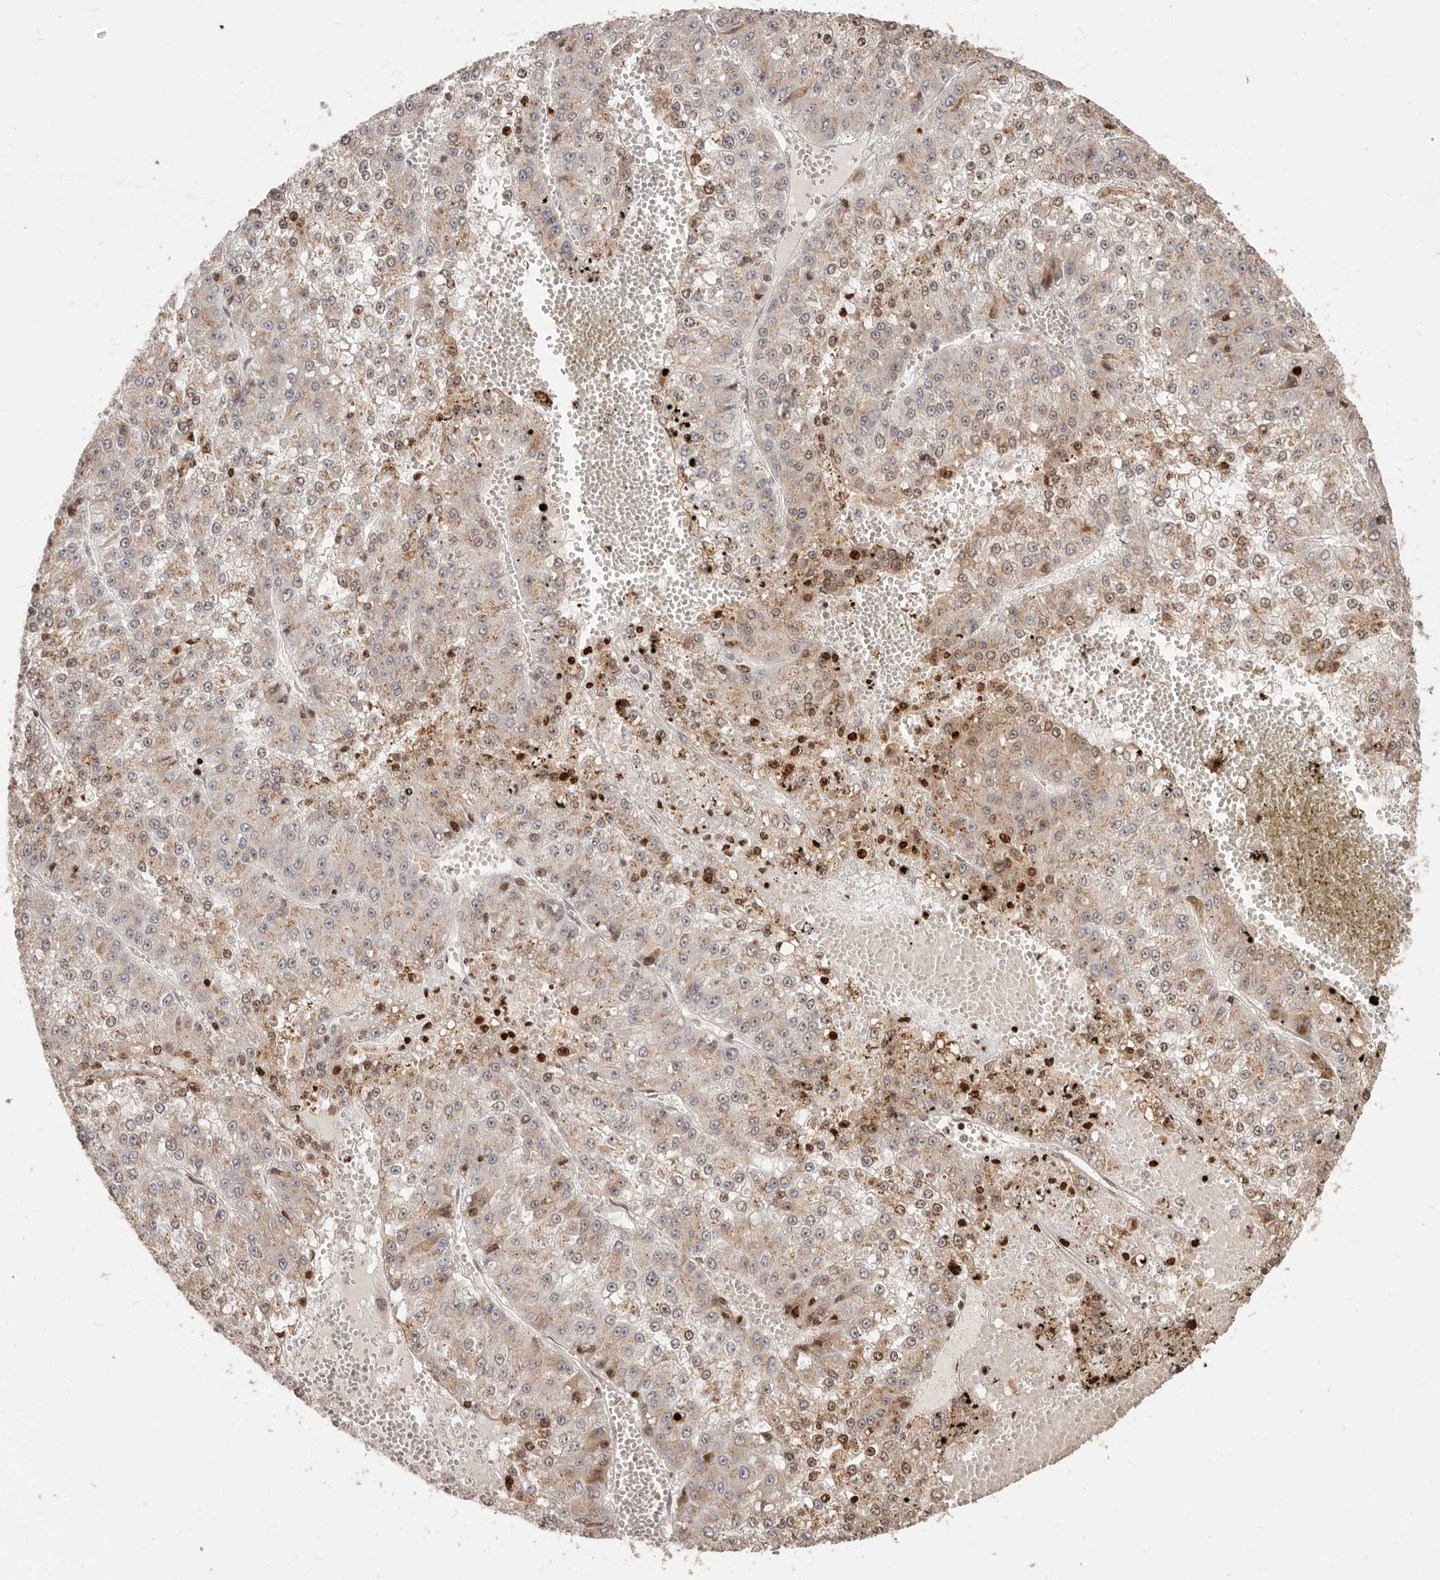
{"staining": {"intensity": "weak", "quantity": "25%-75%", "location": "cytoplasmic/membranous,nuclear"}, "tissue": "liver cancer", "cell_type": "Tumor cells", "image_type": "cancer", "snomed": [{"axis": "morphology", "description": "Carcinoma, Hepatocellular, NOS"}, {"axis": "topography", "description": "Liver"}], "caption": "Hepatocellular carcinoma (liver) was stained to show a protein in brown. There is low levels of weak cytoplasmic/membranous and nuclear staining in approximately 25%-75% of tumor cells. (DAB (3,3'-diaminobenzidine) IHC, brown staining for protein, blue staining for nuclei).", "gene": "TRIM4", "patient": {"sex": "female", "age": 73}}